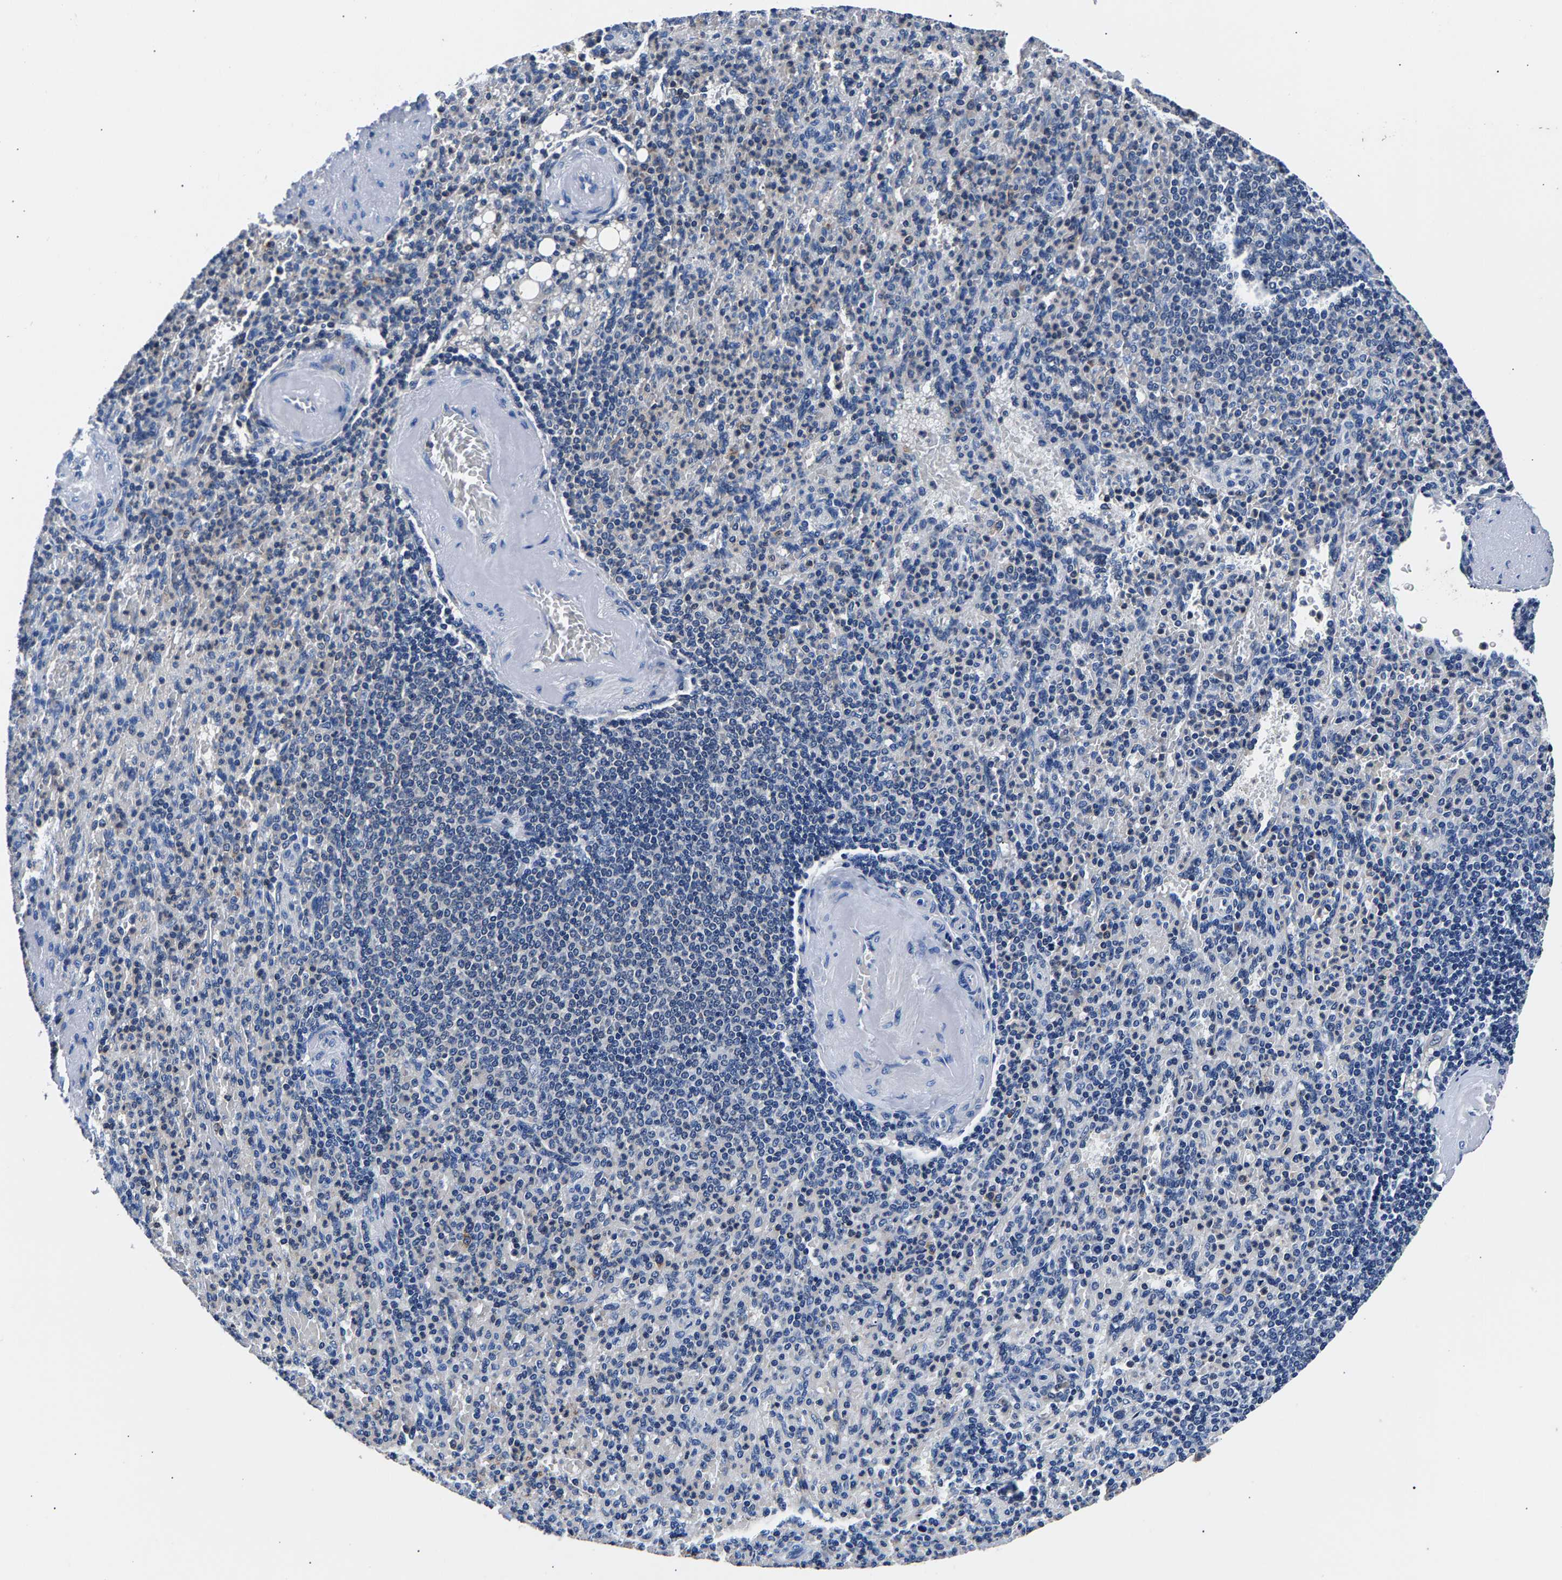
{"staining": {"intensity": "negative", "quantity": "none", "location": "none"}, "tissue": "spleen", "cell_type": "Cells in red pulp", "image_type": "normal", "snomed": [{"axis": "morphology", "description": "Normal tissue, NOS"}, {"axis": "topography", "description": "Spleen"}], "caption": "Benign spleen was stained to show a protein in brown. There is no significant positivity in cells in red pulp. (DAB (3,3'-diaminobenzidine) immunohistochemistry (IHC) with hematoxylin counter stain).", "gene": "PHF24", "patient": {"sex": "female", "age": 74}}